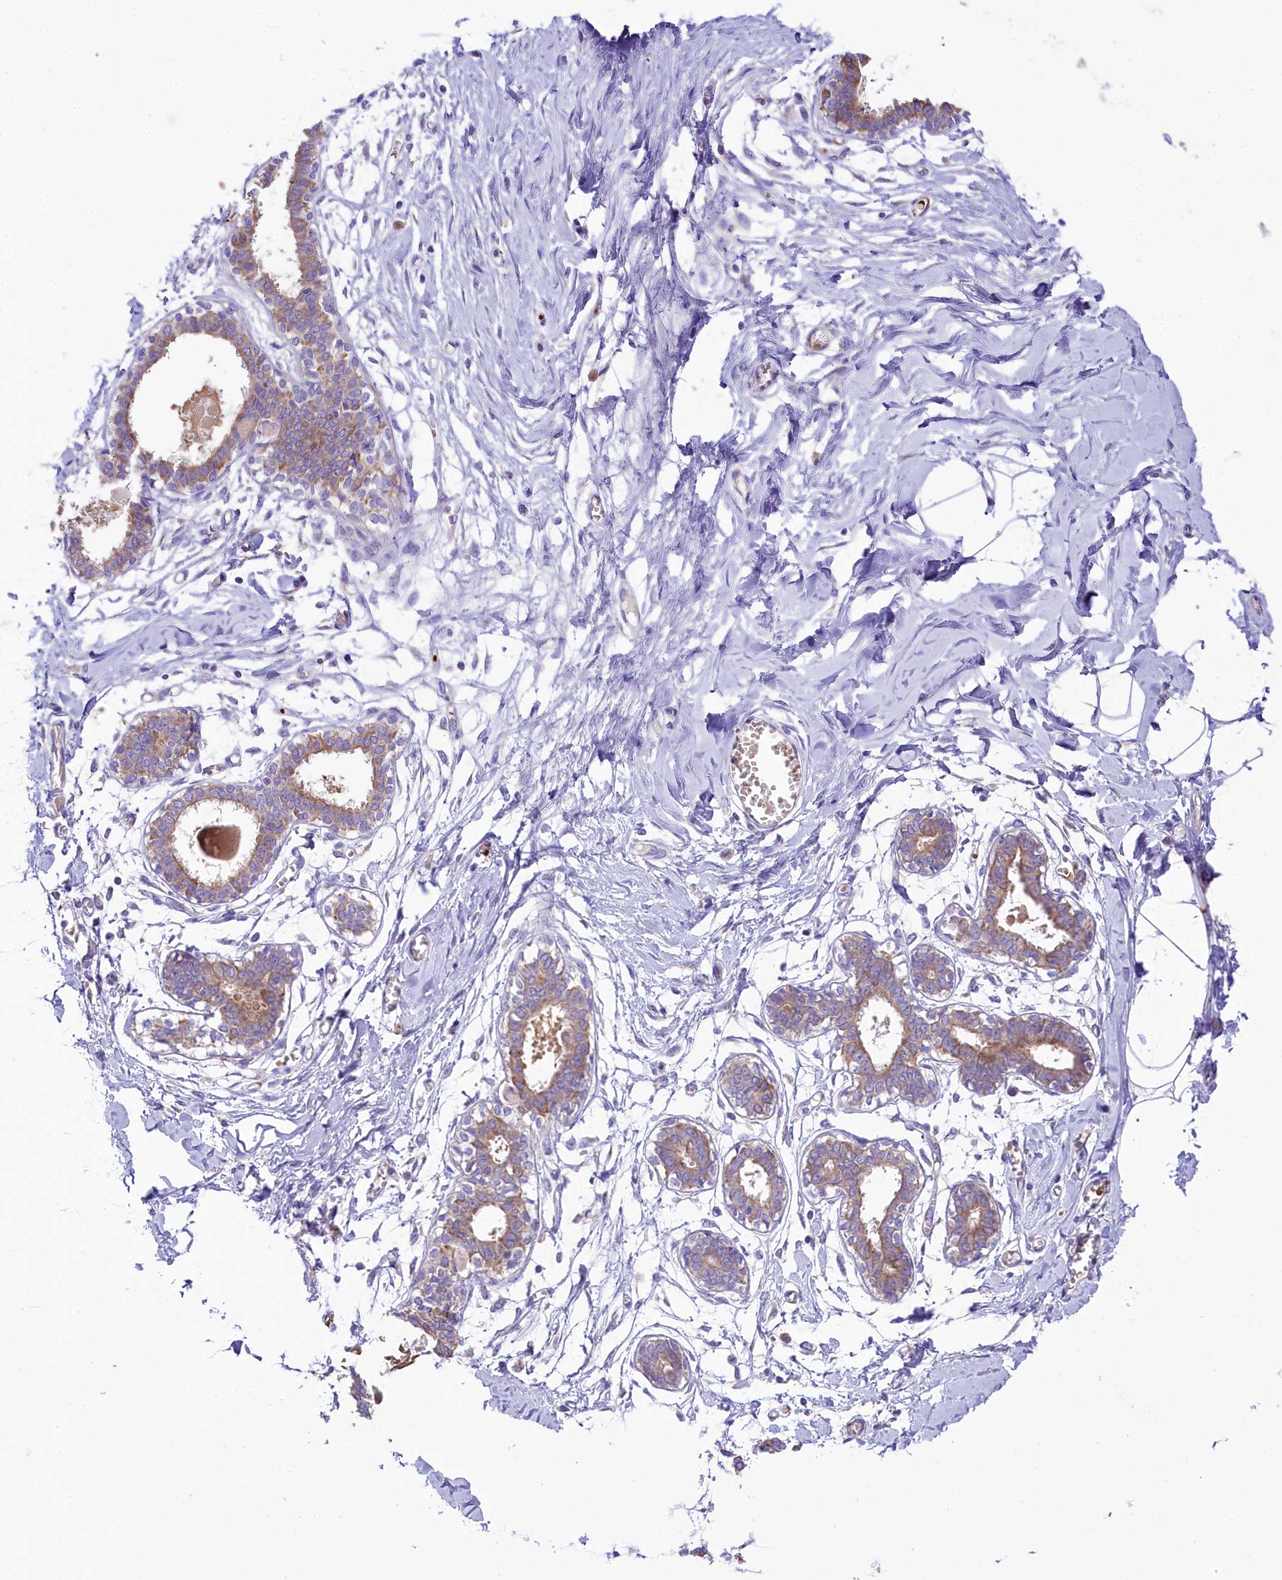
{"staining": {"intensity": "negative", "quantity": "none", "location": "none"}, "tissue": "breast", "cell_type": "Adipocytes", "image_type": "normal", "snomed": [{"axis": "morphology", "description": "Normal tissue, NOS"}, {"axis": "topography", "description": "Breast"}], "caption": "Breast stained for a protein using immunohistochemistry shows no positivity adipocytes.", "gene": "LARP4", "patient": {"sex": "female", "age": 27}}